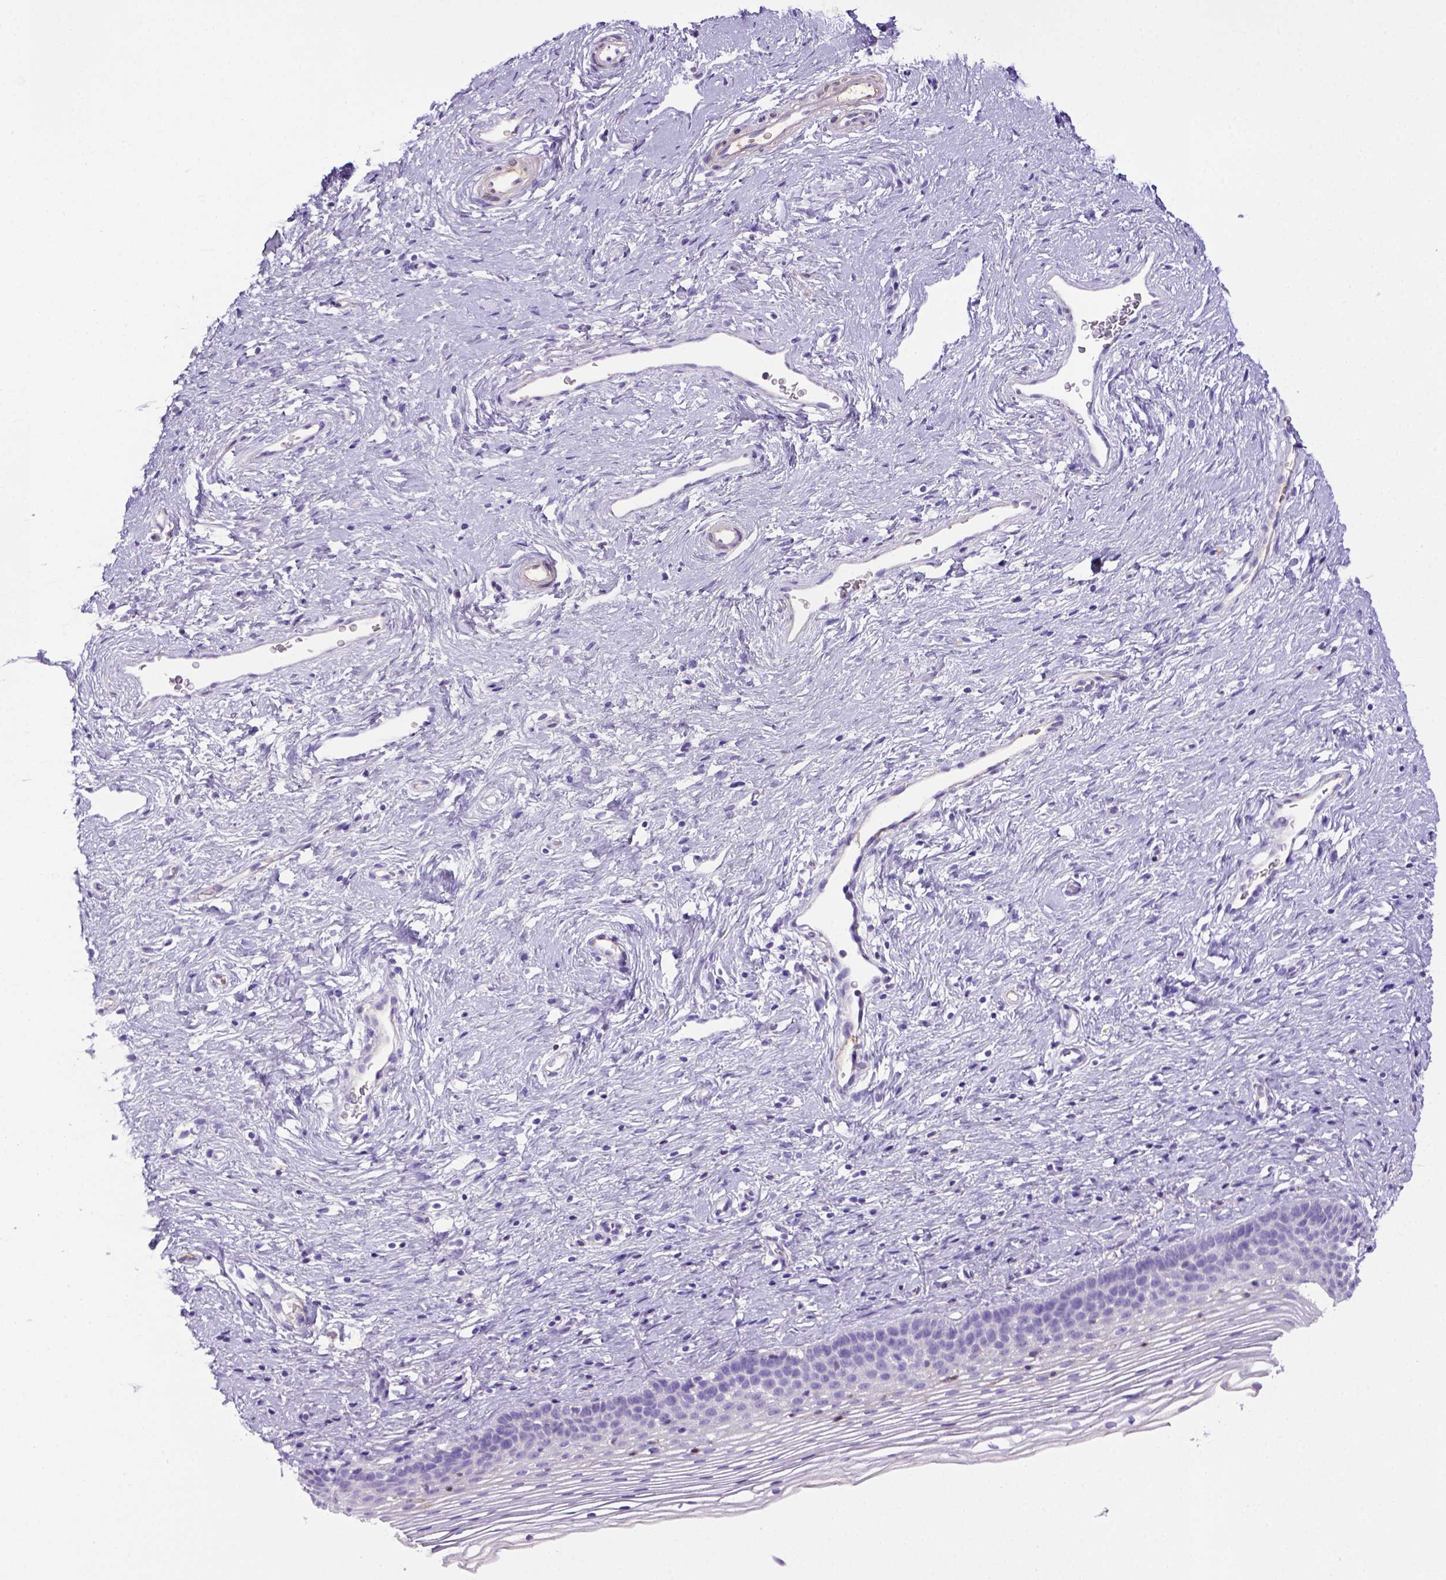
{"staining": {"intensity": "negative", "quantity": "none", "location": "none"}, "tissue": "cervix", "cell_type": "Glandular cells", "image_type": "normal", "snomed": [{"axis": "morphology", "description": "Normal tissue, NOS"}, {"axis": "topography", "description": "Cervix"}], "caption": "This is a image of IHC staining of normal cervix, which shows no positivity in glandular cells.", "gene": "ITIH4", "patient": {"sex": "female", "age": 39}}